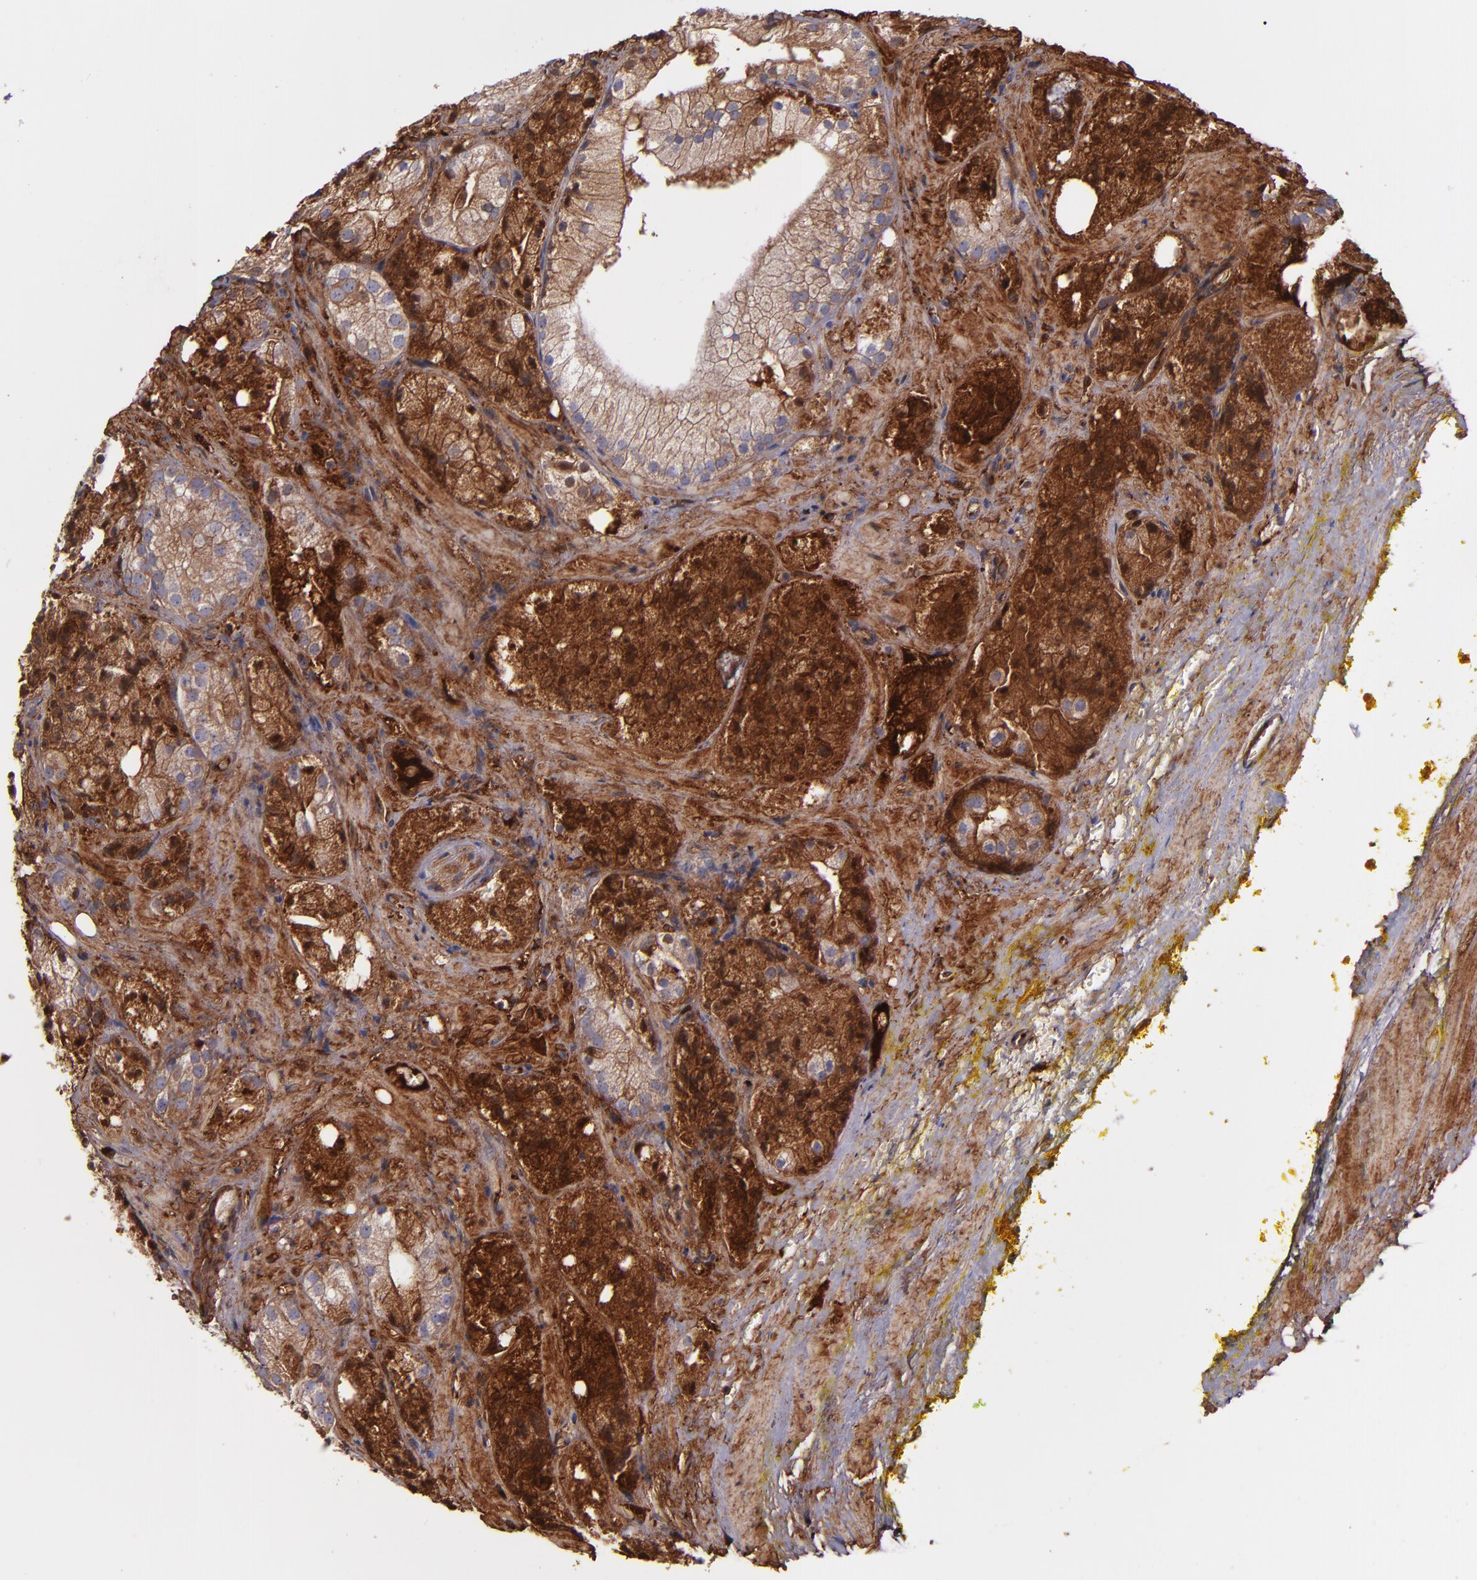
{"staining": {"intensity": "moderate", "quantity": "25%-75%", "location": "cytoplasmic/membranous"}, "tissue": "prostate cancer", "cell_type": "Tumor cells", "image_type": "cancer", "snomed": [{"axis": "morphology", "description": "Adenocarcinoma, Low grade"}, {"axis": "topography", "description": "Prostate"}], "caption": "Tumor cells show medium levels of moderate cytoplasmic/membranous expression in about 25%-75% of cells in low-grade adenocarcinoma (prostate).", "gene": "VCL", "patient": {"sex": "male", "age": 60}}